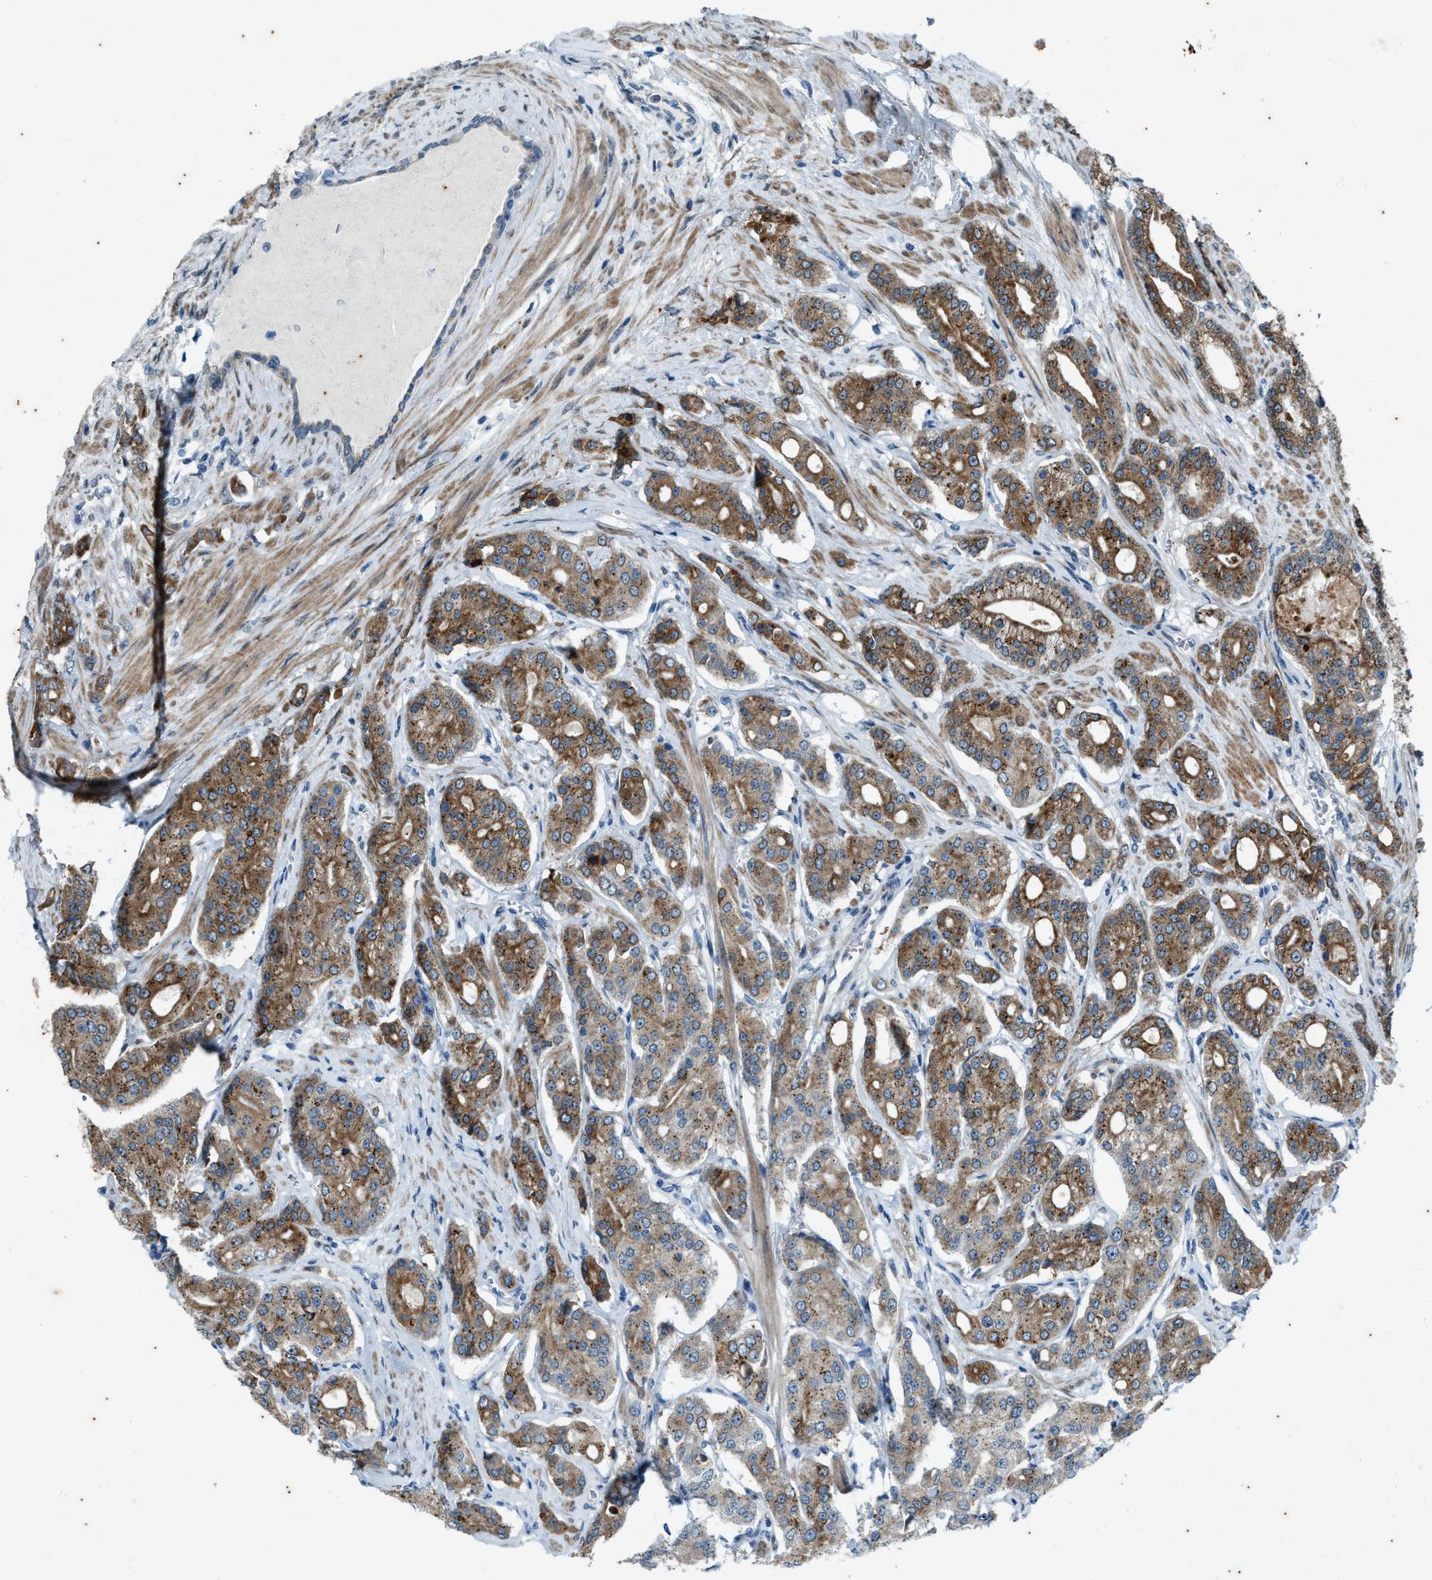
{"staining": {"intensity": "moderate", "quantity": ">75%", "location": "cytoplasmic/membranous"}, "tissue": "prostate cancer", "cell_type": "Tumor cells", "image_type": "cancer", "snomed": [{"axis": "morphology", "description": "Adenocarcinoma, High grade"}, {"axis": "topography", "description": "Prostate"}], "caption": "Moderate cytoplasmic/membranous protein expression is seen in approximately >75% of tumor cells in prostate adenocarcinoma (high-grade).", "gene": "CHPF2", "patient": {"sex": "male", "age": 71}}